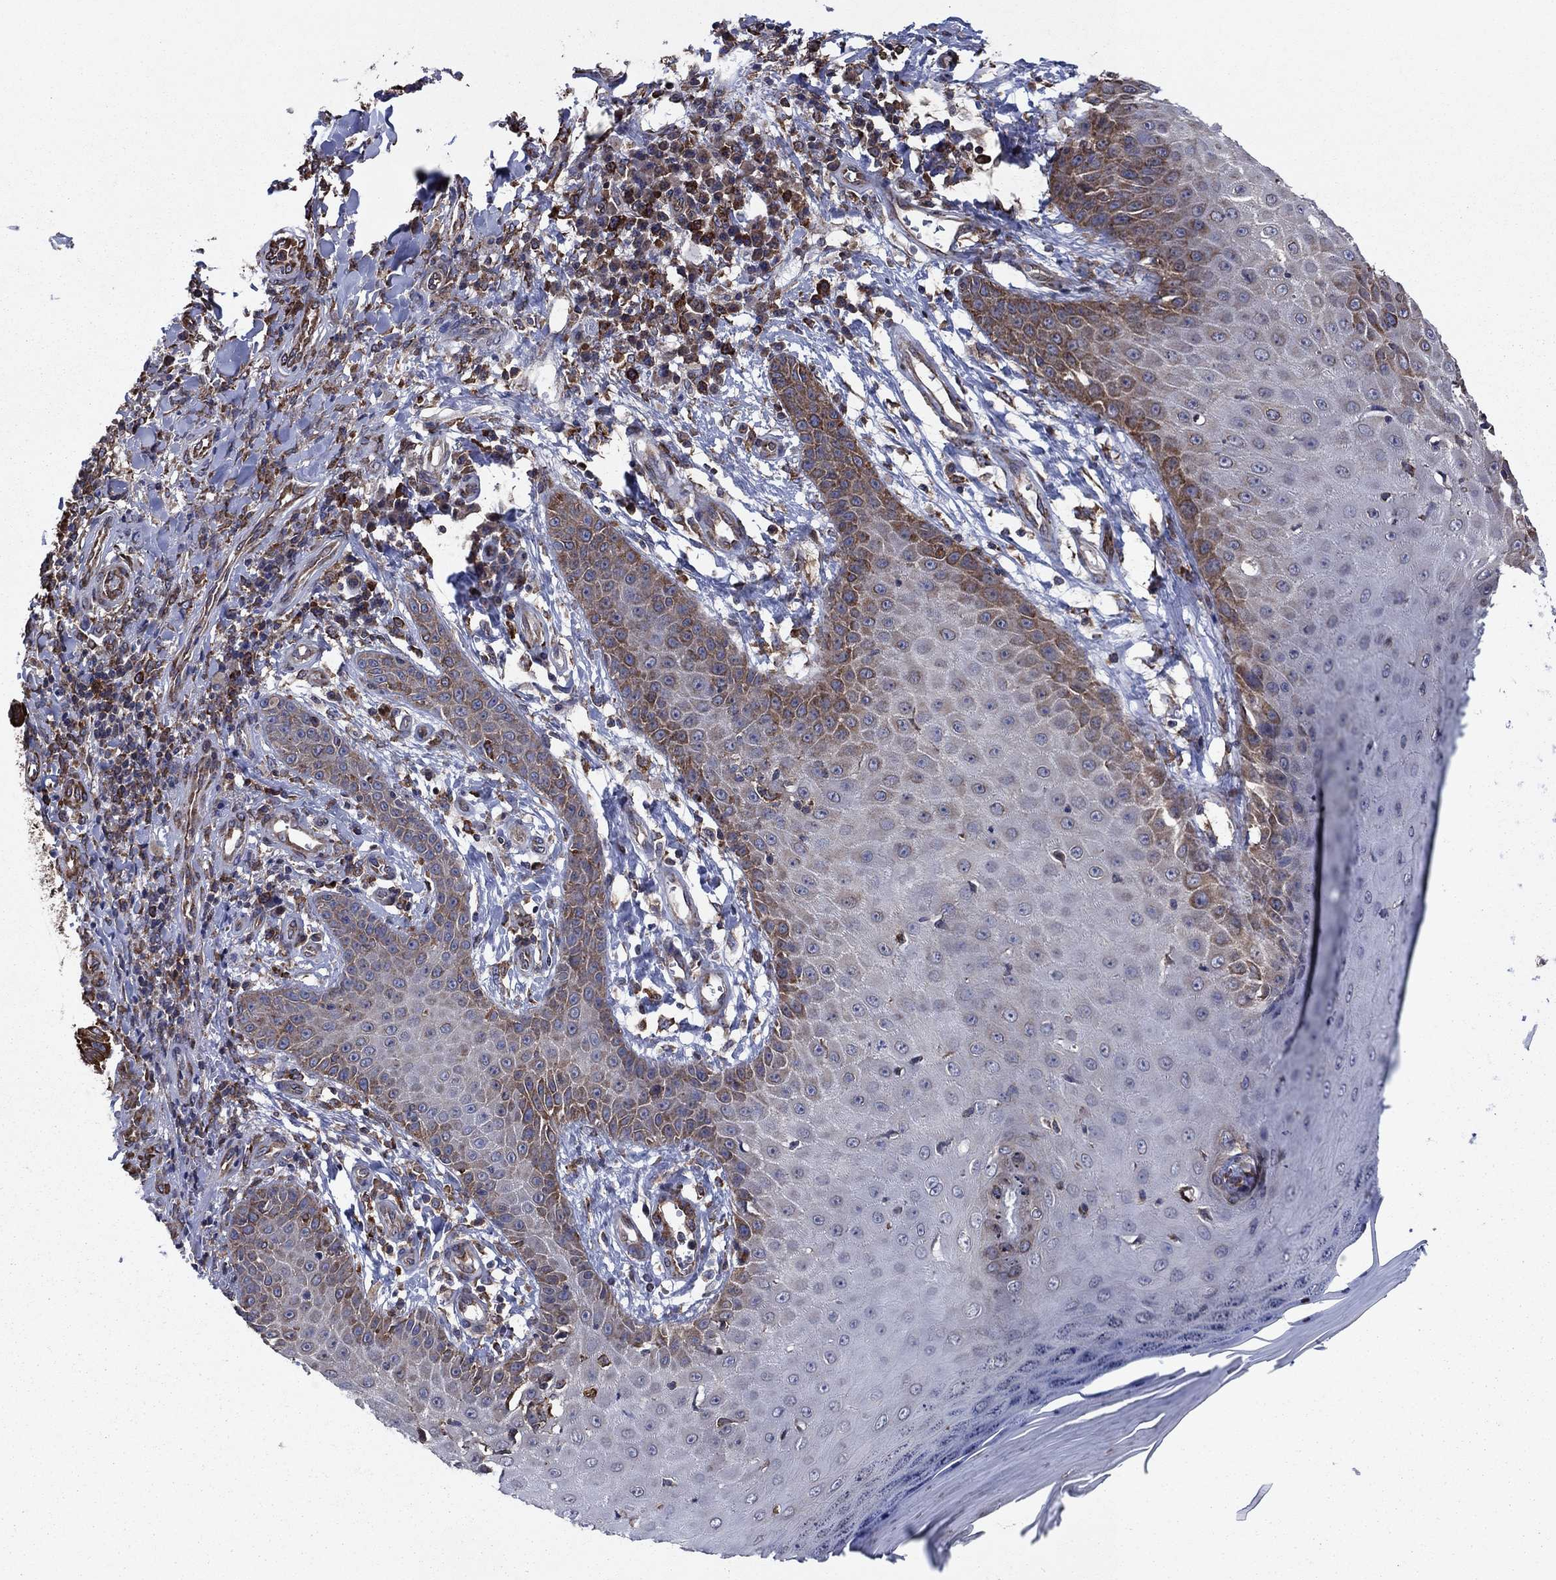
{"staining": {"intensity": "strong", "quantity": "<25%", "location": "cytoplasmic/membranous"}, "tissue": "skin cancer", "cell_type": "Tumor cells", "image_type": "cancer", "snomed": [{"axis": "morphology", "description": "Squamous cell carcinoma, NOS"}, {"axis": "topography", "description": "Skin"}], "caption": "Skin squamous cell carcinoma was stained to show a protein in brown. There is medium levels of strong cytoplasmic/membranous positivity in approximately <25% of tumor cells.", "gene": "YBX1", "patient": {"sex": "male", "age": 70}}